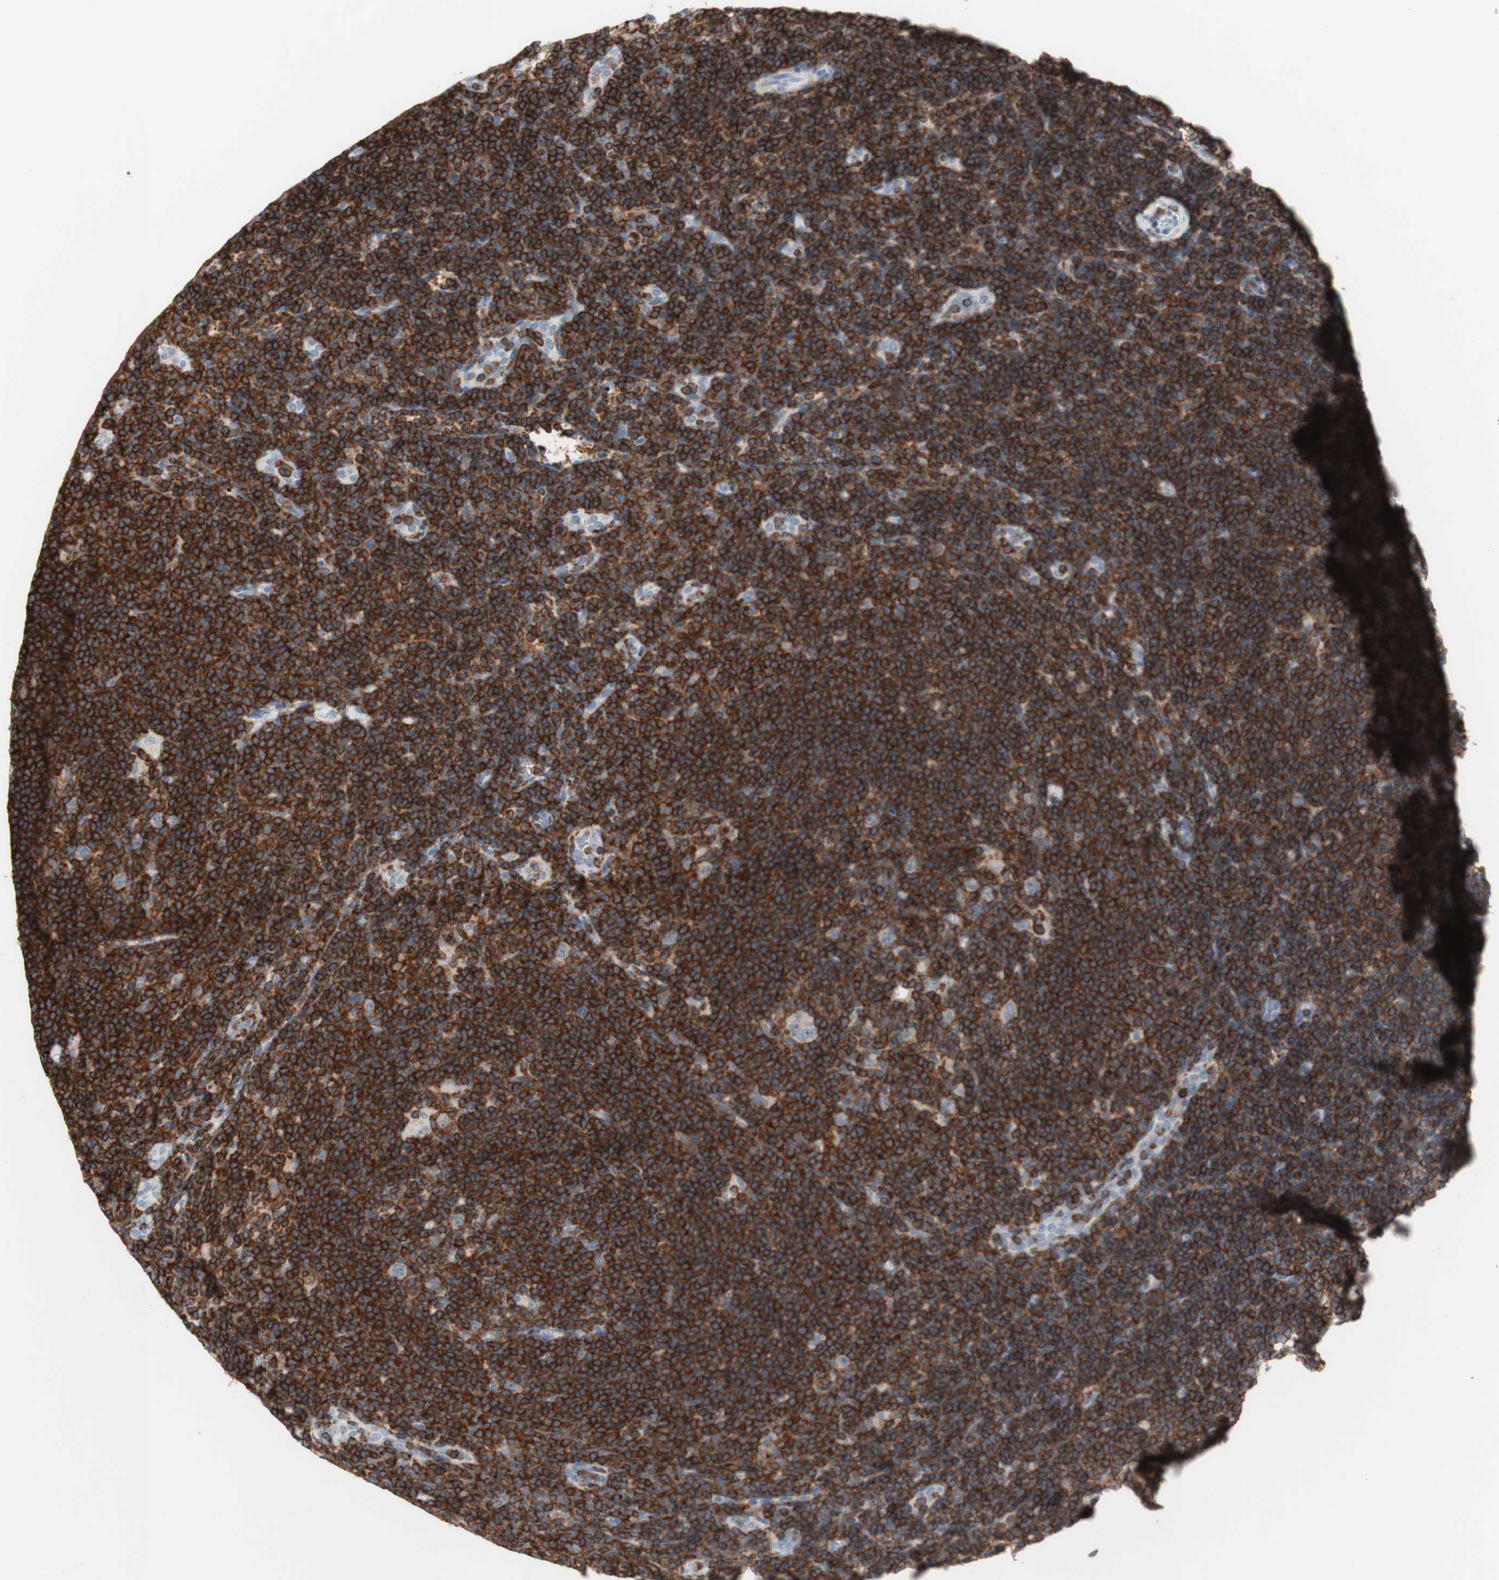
{"staining": {"intensity": "negative", "quantity": "none", "location": "none"}, "tissue": "lymphoma", "cell_type": "Tumor cells", "image_type": "cancer", "snomed": [{"axis": "morphology", "description": "Hodgkin's disease, NOS"}, {"axis": "topography", "description": "Lymph node"}], "caption": "This is an immunohistochemistry photomicrograph of human lymphoma. There is no positivity in tumor cells.", "gene": "SPINK6", "patient": {"sex": "female", "age": 57}}